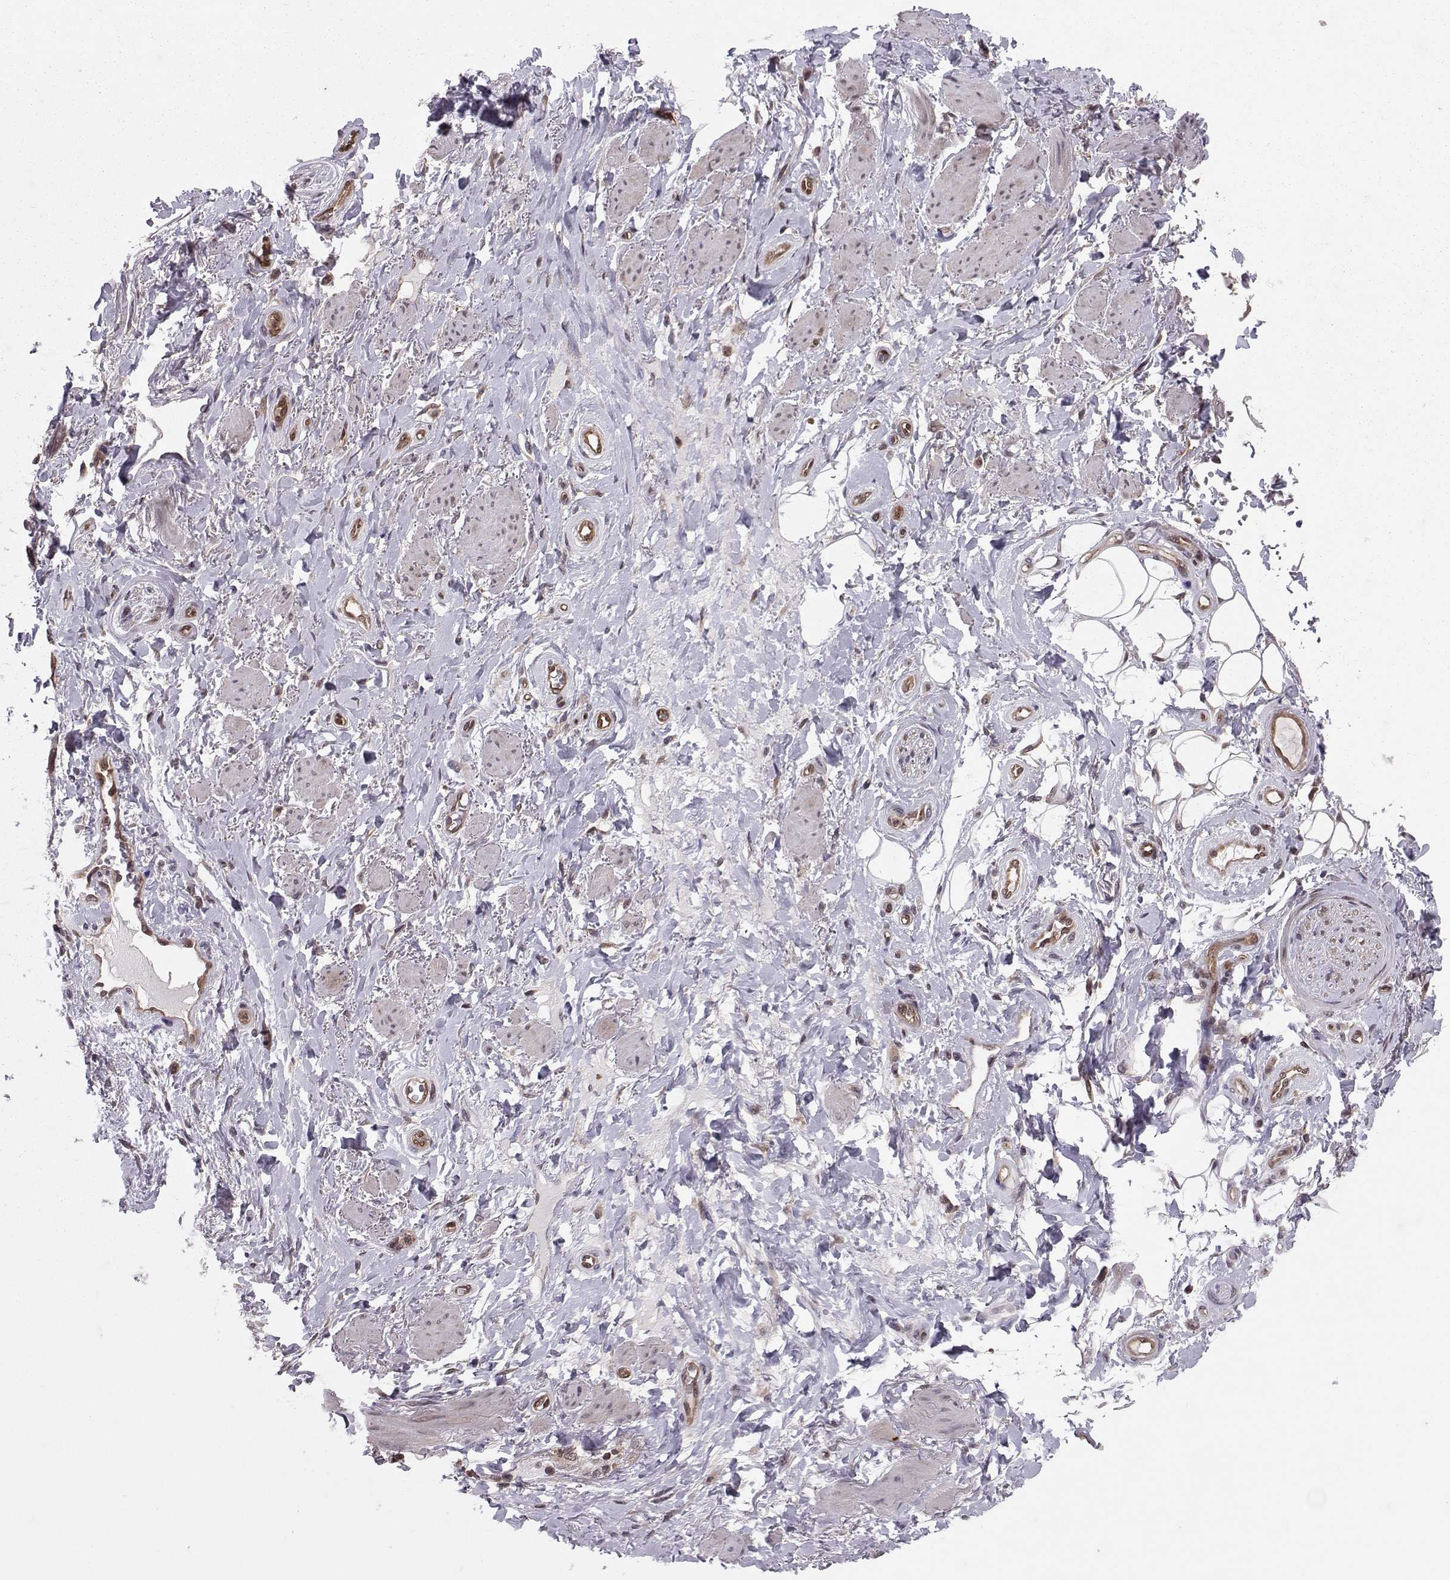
{"staining": {"intensity": "negative", "quantity": "none", "location": "none"}, "tissue": "adipose tissue", "cell_type": "Adipocytes", "image_type": "normal", "snomed": [{"axis": "morphology", "description": "Normal tissue, NOS"}, {"axis": "topography", "description": "Anal"}, {"axis": "topography", "description": "Peripheral nerve tissue"}], "caption": "Immunohistochemistry micrograph of unremarkable adipose tissue: adipose tissue stained with DAB (3,3'-diaminobenzidine) shows no significant protein staining in adipocytes.", "gene": "PPP2R2A", "patient": {"sex": "male", "age": 53}}